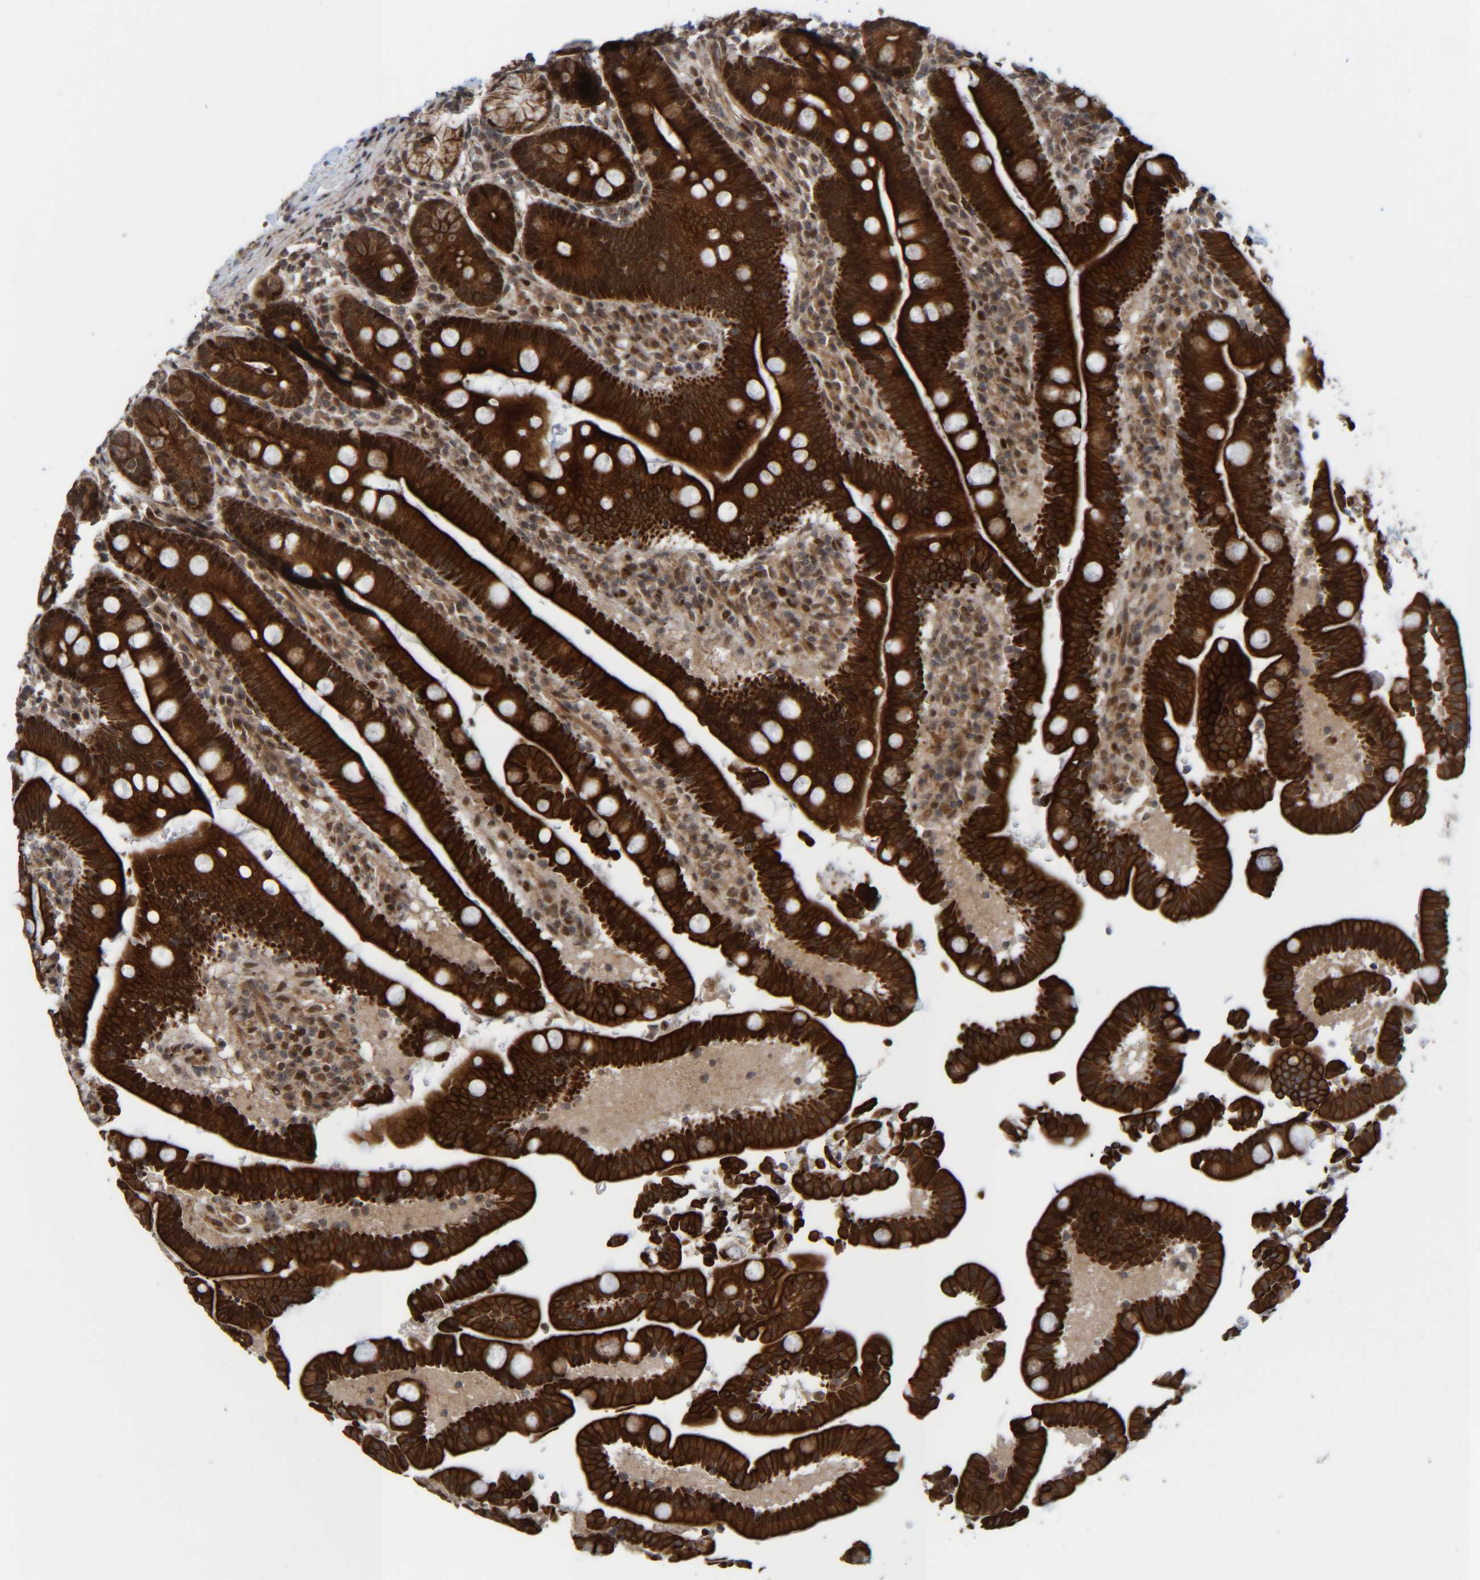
{"staining": {"intensity": "strong", "quantity": ">75%", "location": "cytoplasmic/membranous"}, "tissue": "duodenum", "cell_type": "Glandular cells", "image_type": "normal", "snomed": [{"axis": "morphology", "description": "Normal tissue, NOS"}, {"axis": "topography", "description": "Small intestine, NOS"}], "caption": "There is high levels of strong cytoplasmic/membranous staining in glandular cells of unremarkable duodenum, as demonstrated by immunohistochemical staining (brown color).", "gene": "CCDC57", "patient": {"sex": "female", "age": 71}}